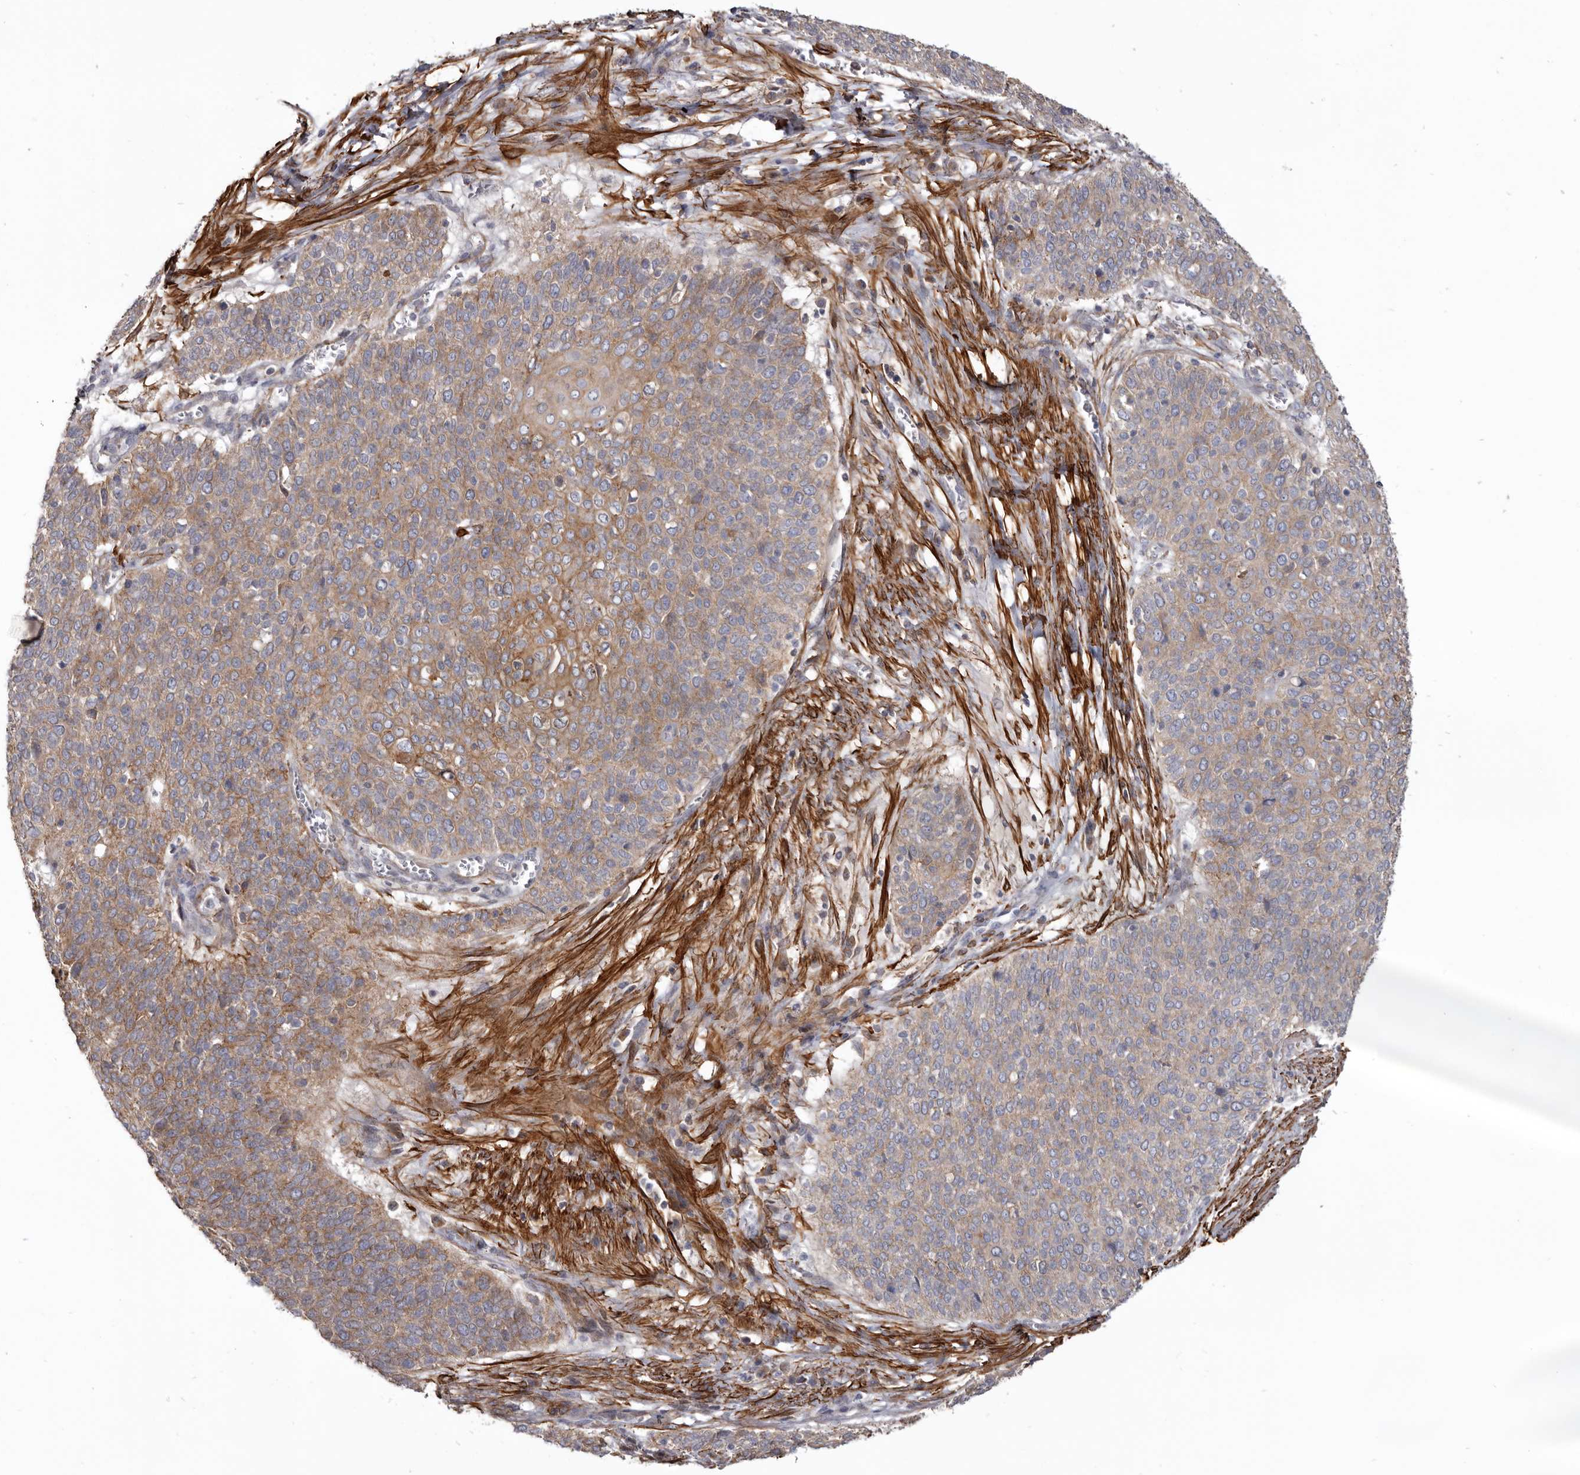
{"staining": {"intensity": "moderate", "quantity": ">75%", "location": "cytoplasmic/membranous"}, "tissue": "cervical cancer", "cell_type": "Tumor cells", "image_type": "cancer", "snomed": [{"axis": "morphology", "description": "Squamous cell carcinoma, NOS"}, {"axis": "topography", "description": "Cervix"}], "caption": "Cervical squamous cell carcinoma stained with IHC exhibits moderate cytoplasmic/membranous staining in about >75% of tumor cells.", "gene": "CGN", "patient": {"sex": "female", "age": 39}}